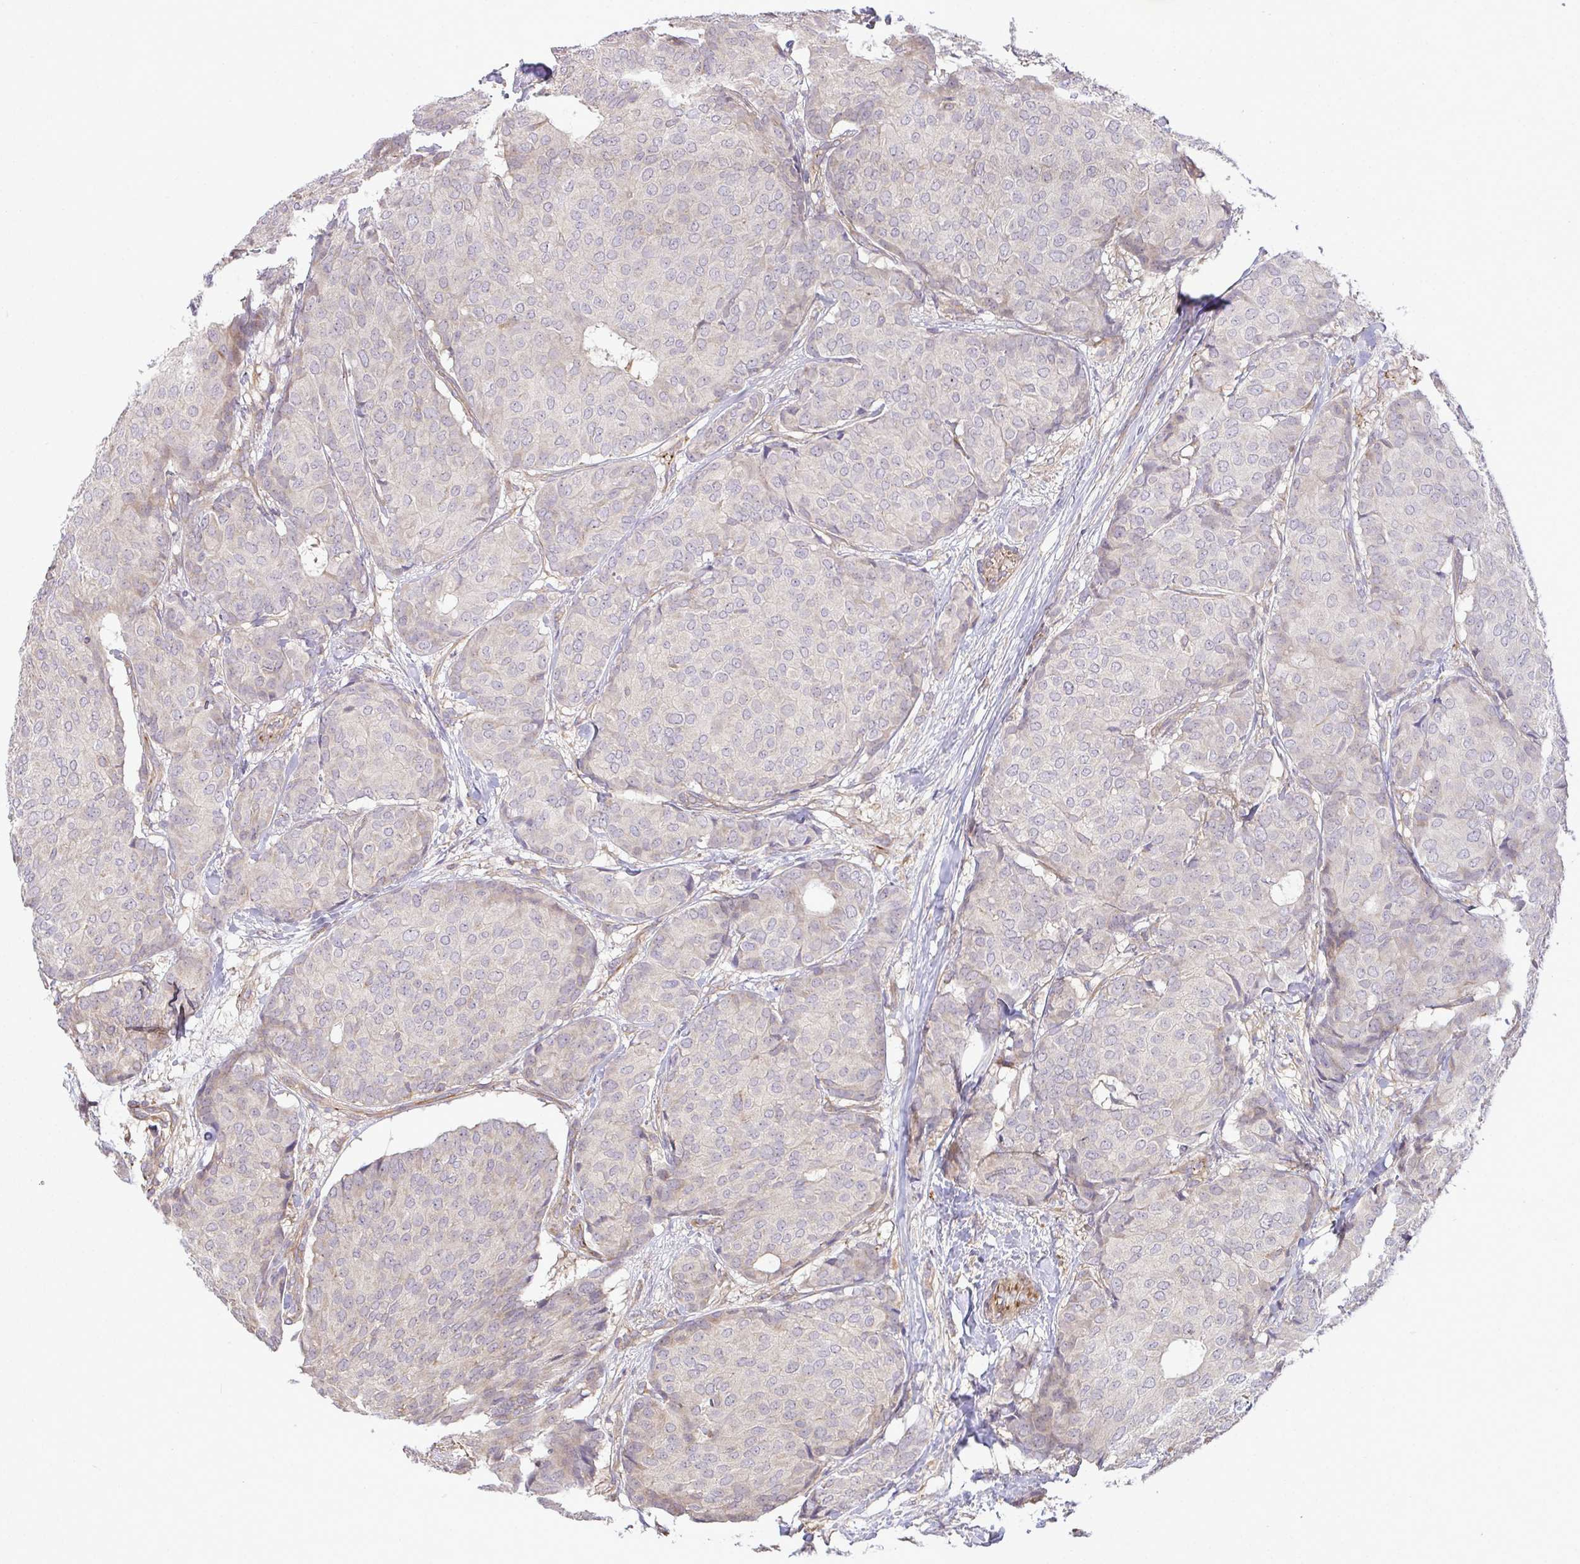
{"staining": {"intensity": "weak", "quantity": "<25%", "location": "cytoplasmic/membranous"}, "tissue": "breast cancer", "cell_type": "Tumor cells", "image_type": "cancer", "snomed": [{"axis": "morphology", "description": "Duct carcinoma"}, {"axis": "topography", "description": "Breast"}], "caption": "Human breast cancer (infiltrating ductal carcinoma) stained for a protein using immunohistochemistry shows no expression in tumor cells.", "gene": "GRID2", "patient": {"sex": "female", "age": 75}}